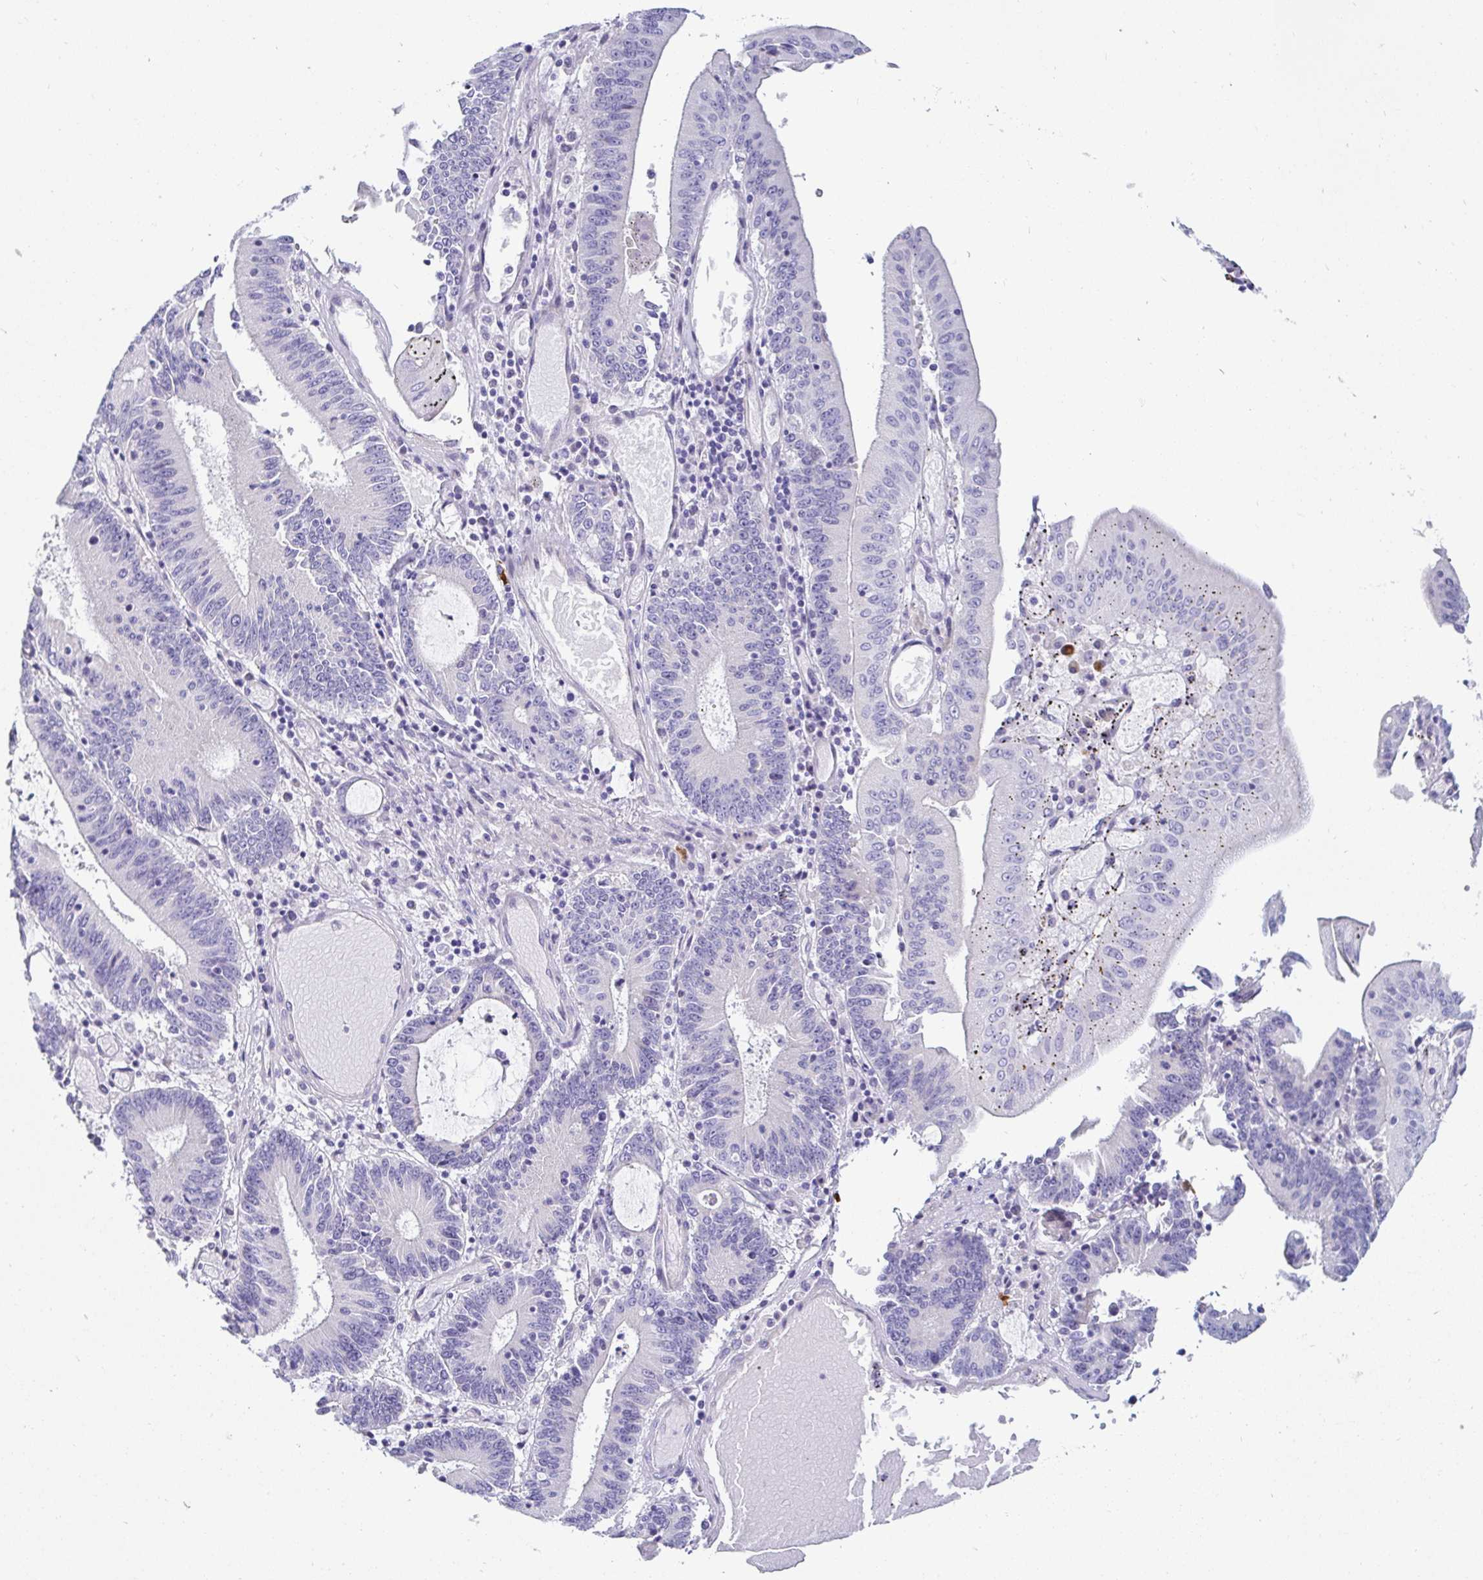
{"staining": {"intensity": "negative", "quantity": "none", "location": "none"}, "tissue": "stomach cancer", "cell_type": "Tumor cells", "image_type": "cancer", "snomed": [{"axis": "morphology", "description": "Adenocarcinoma, NOS"}, {"axis": "topography", "description": "Stomach, upper"}], "caption": "This photomicrograph is of stomach adenocarcinoma stained with immunohistochemistry (IHC) to label a protein in brown with the nuclei are counter-stained blue. There is no staining in tumor cells. Nuclei are stained in blue.", "gene": "C4orf17", "patient": {"sex": "male", "age": 68}}